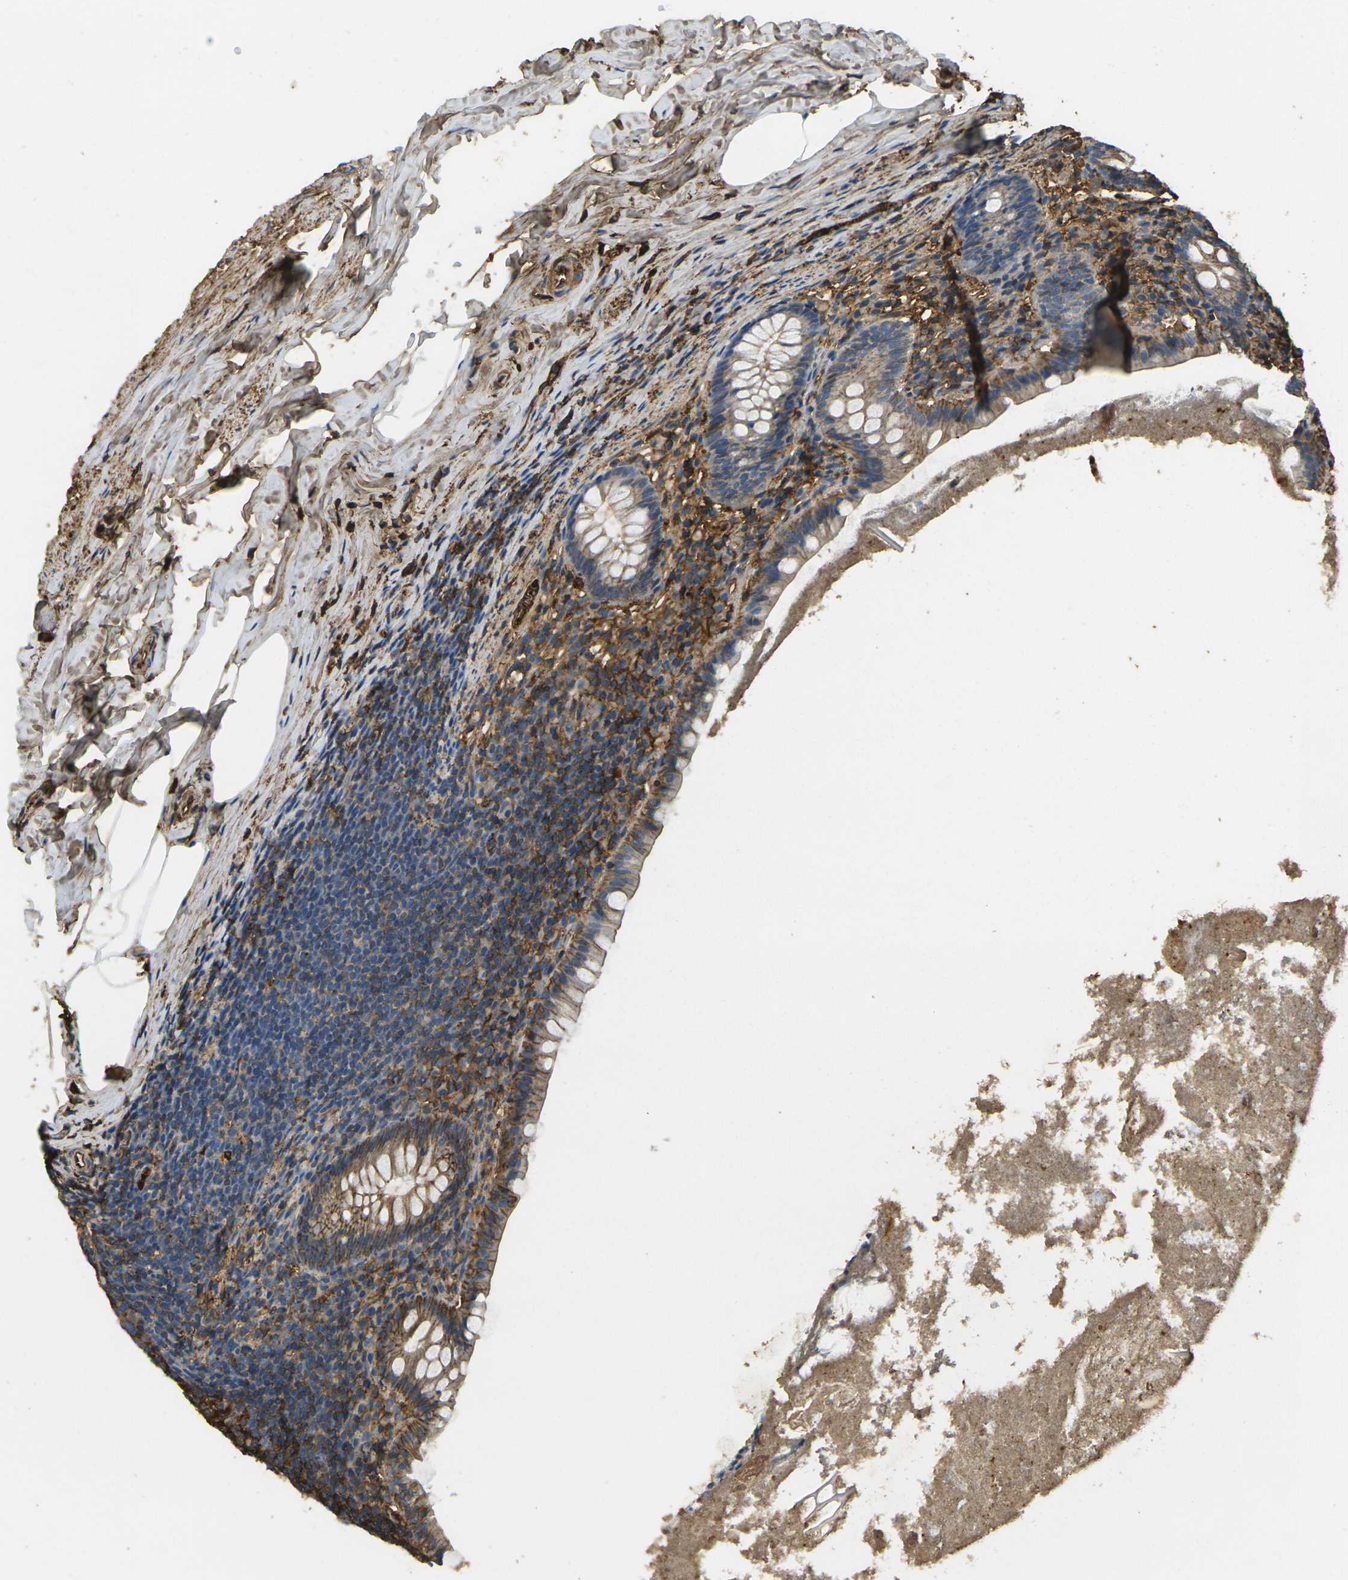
{"staining": {"intensity": "moderate", "quantity": "25%-75%", "location": "cytoplasmic/membranous"}, "tissue": "appendix", "cell_type": "Glandular cells", "image_type": "normal", "snomed": [{"axis": "morphology", "description": "Normal tissue, NOS"}, {"axis": "topography", "description": "Appendix"}], "caption": "A medium amount of moderate cytoplasmic/membranous staining is seen in approximately 25%-75% of glandular cells in benign appendix.", "gene": "PLCD1", "patient": {"sex": "male", "age": 52}}